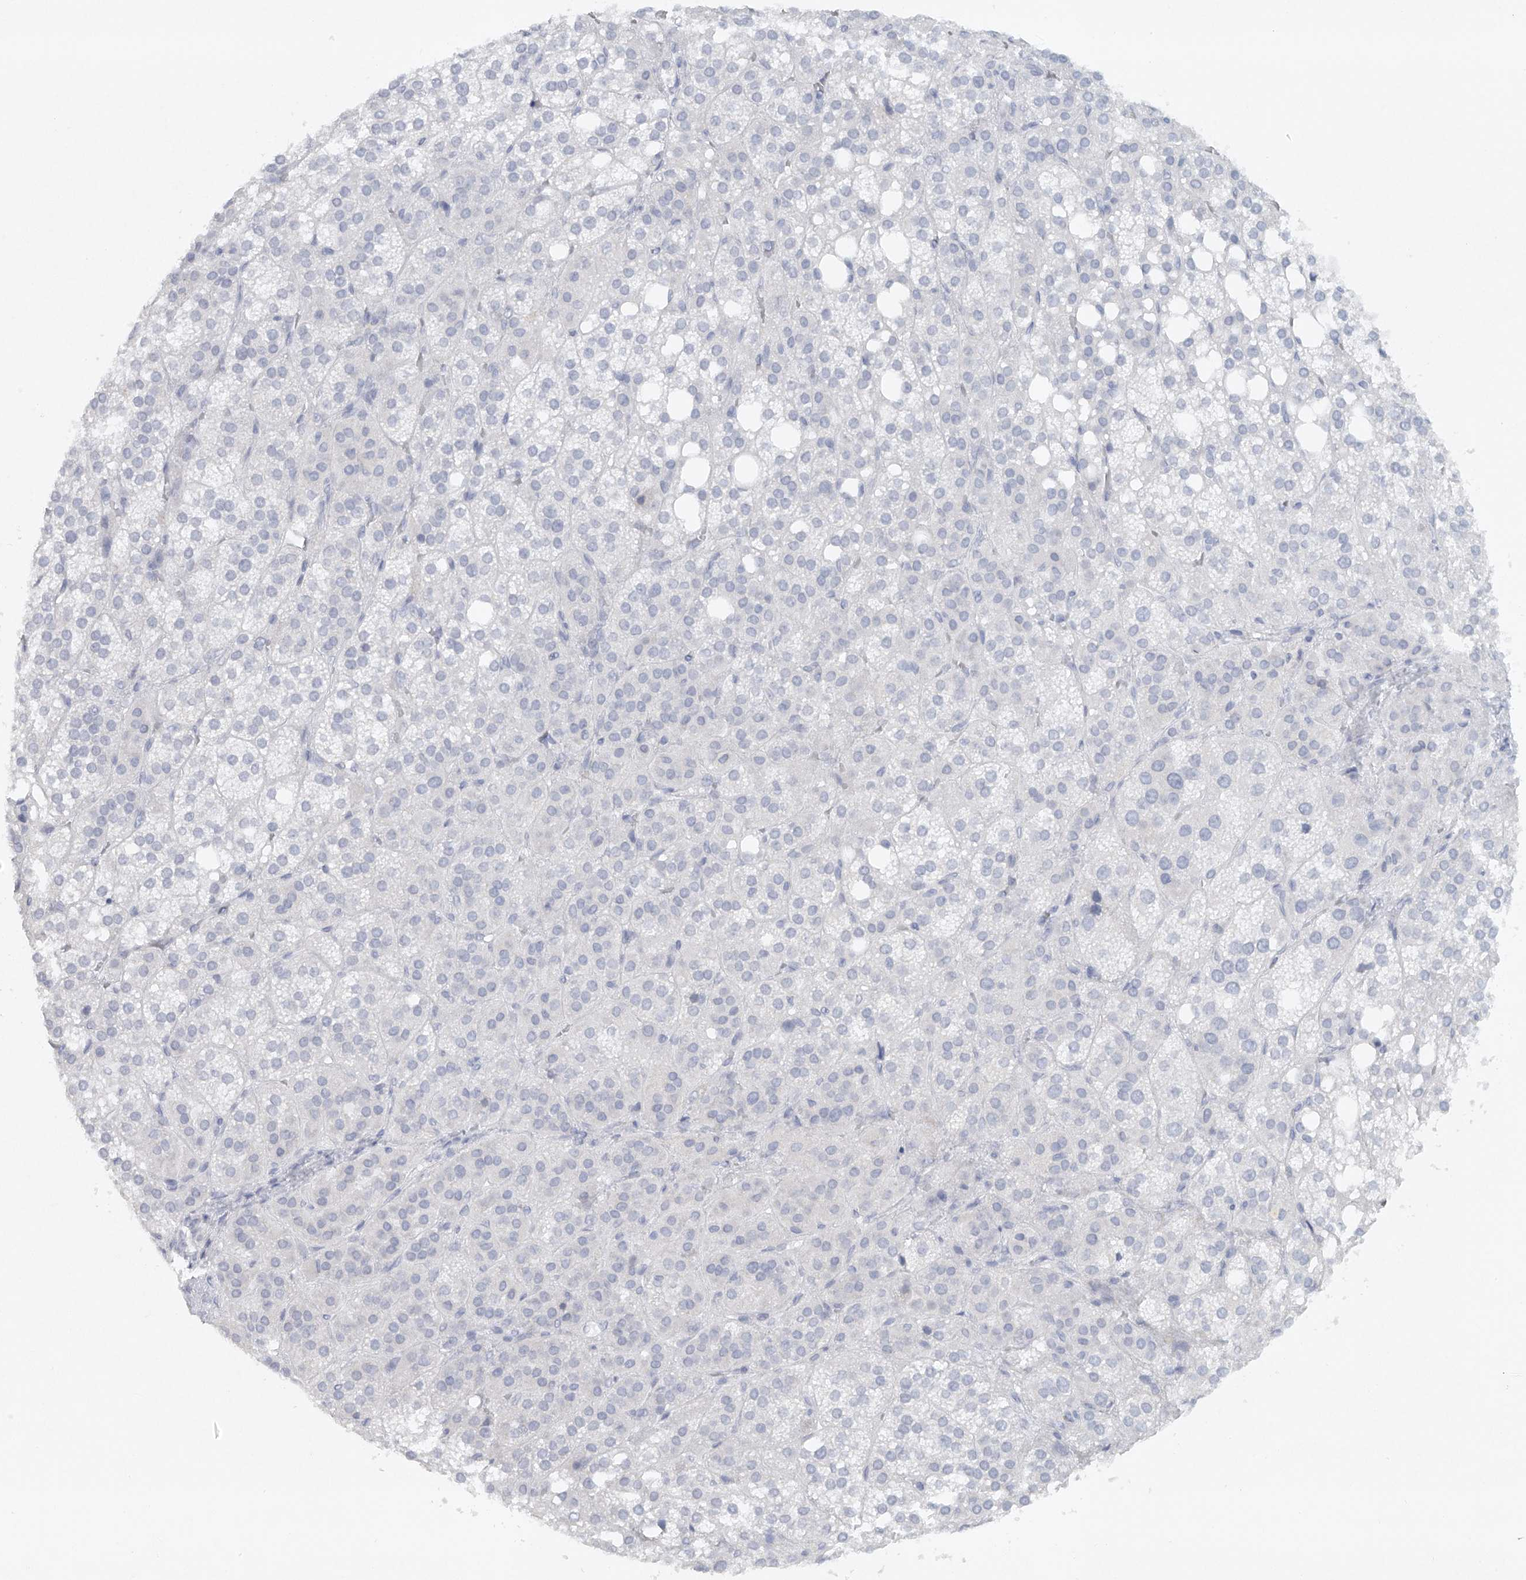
{"staining": {"intensity": "negative", "quantity": "none", "location": "none"}, "tissue": "adrenal gland", "cell_type": "Glandular cells", "image_type": "normal", "snomed": [{"axis": "morphology", "description": "Normal tissue, NOS"}, {"axis": "topography", "description": "Adrenal gland"}], "caption": "This is an immunohistochemistry (IHC) image of benign adrenal gland. There is no staining in glandular cells.", "gene": "FAT2", "patient": {"sex": "female", "age": 59}}